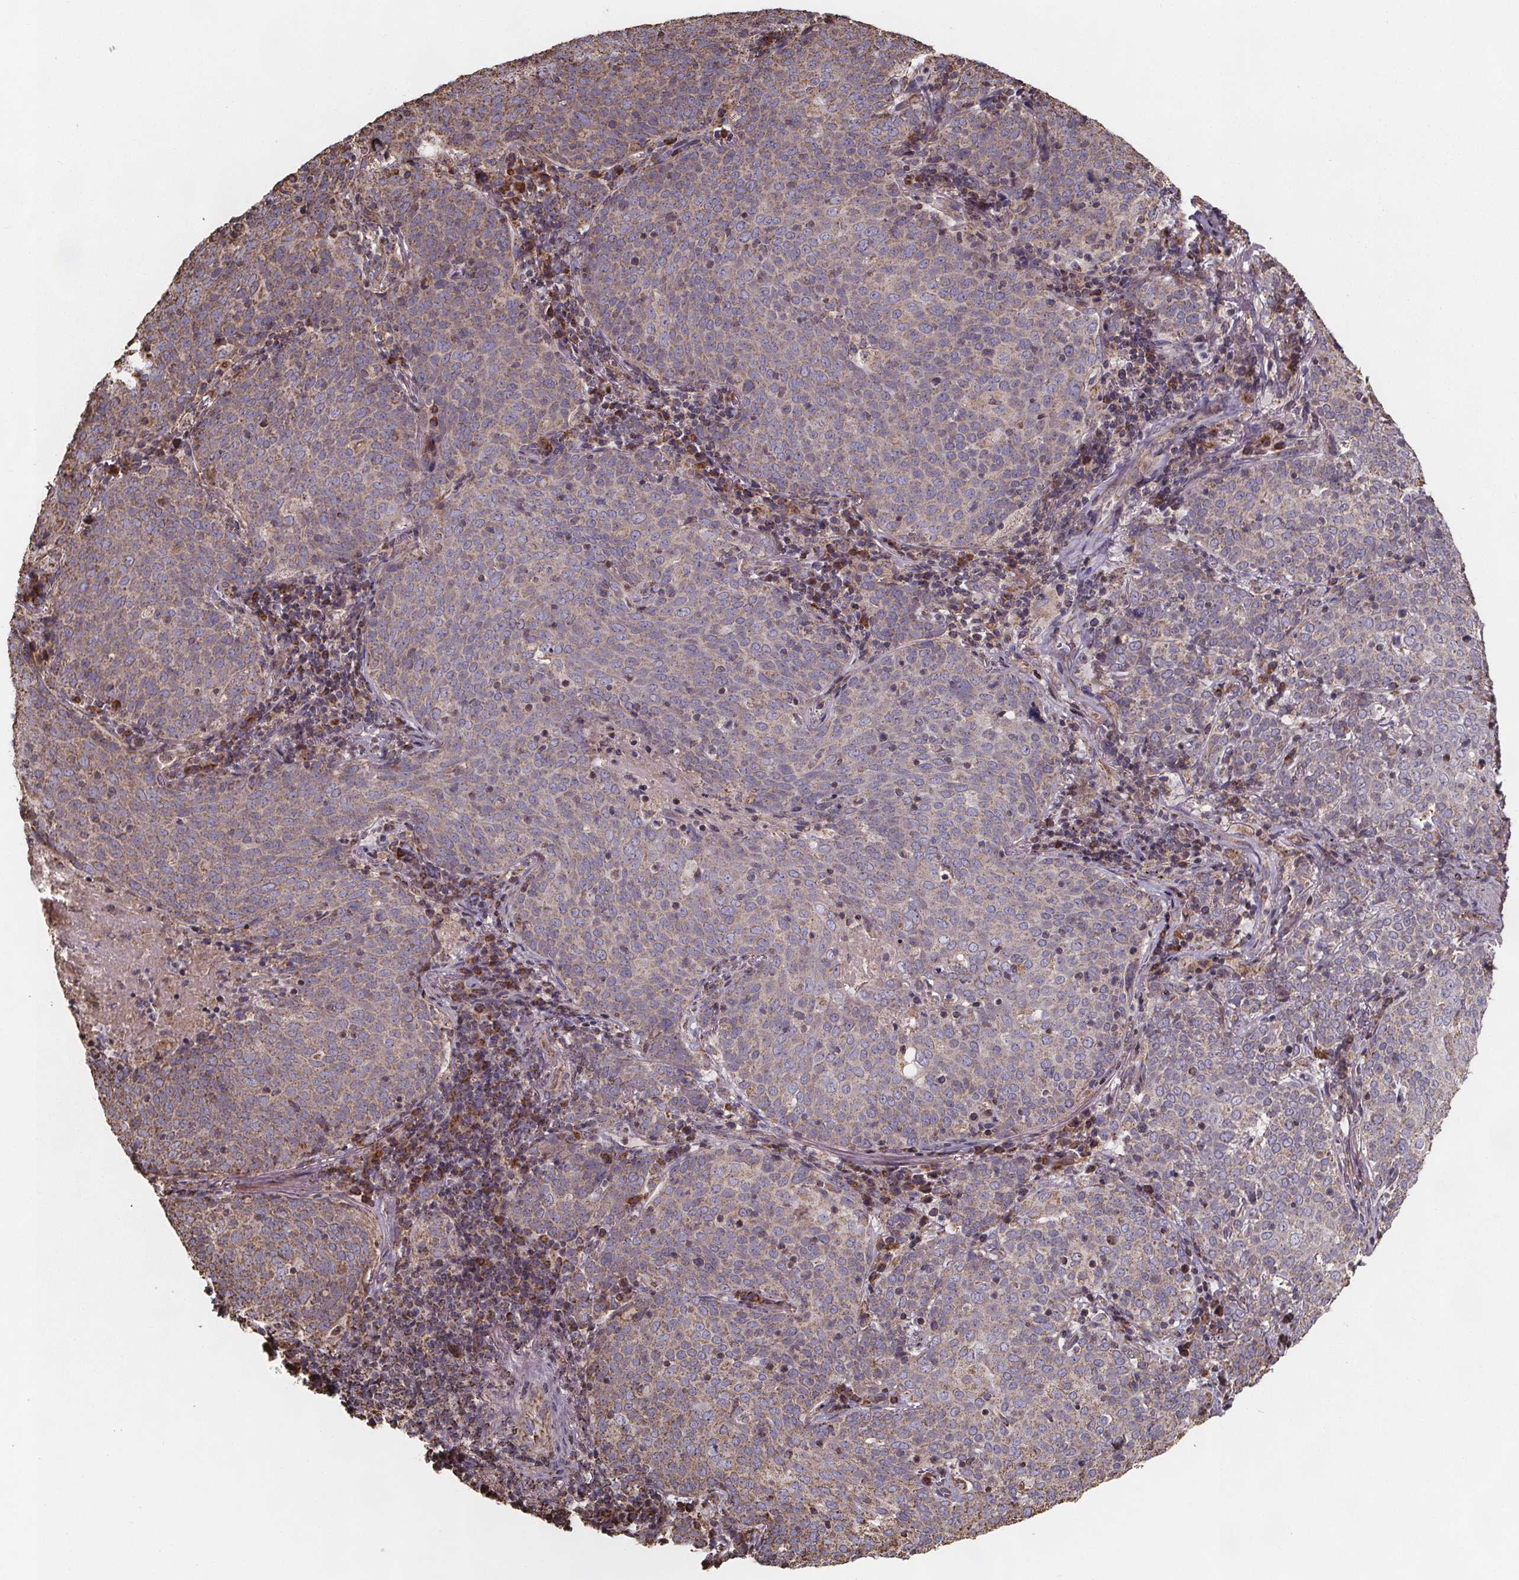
{"staining": {"intensity": "weak", "quantity": "<25%", "location": "cytoplasmic/membranous"}, "tissue": "lung cancer", "cell_type": "Tumor cells", "image_type": "cancer", "snomed": [{"axis": "morphology", "description": "Squamous cell carcinoma, NOS"}, {"axis": "topography", "description": "Lung"}], "caption": "IHC photomicrograph of neoplastic tissue: human lung cancer stained with DAB displays no significant protein staining in tumor cells. Nuclei are stained in blue.", "gene": "SLC35D2", "patient": {"sex": "male", "age": 82}}